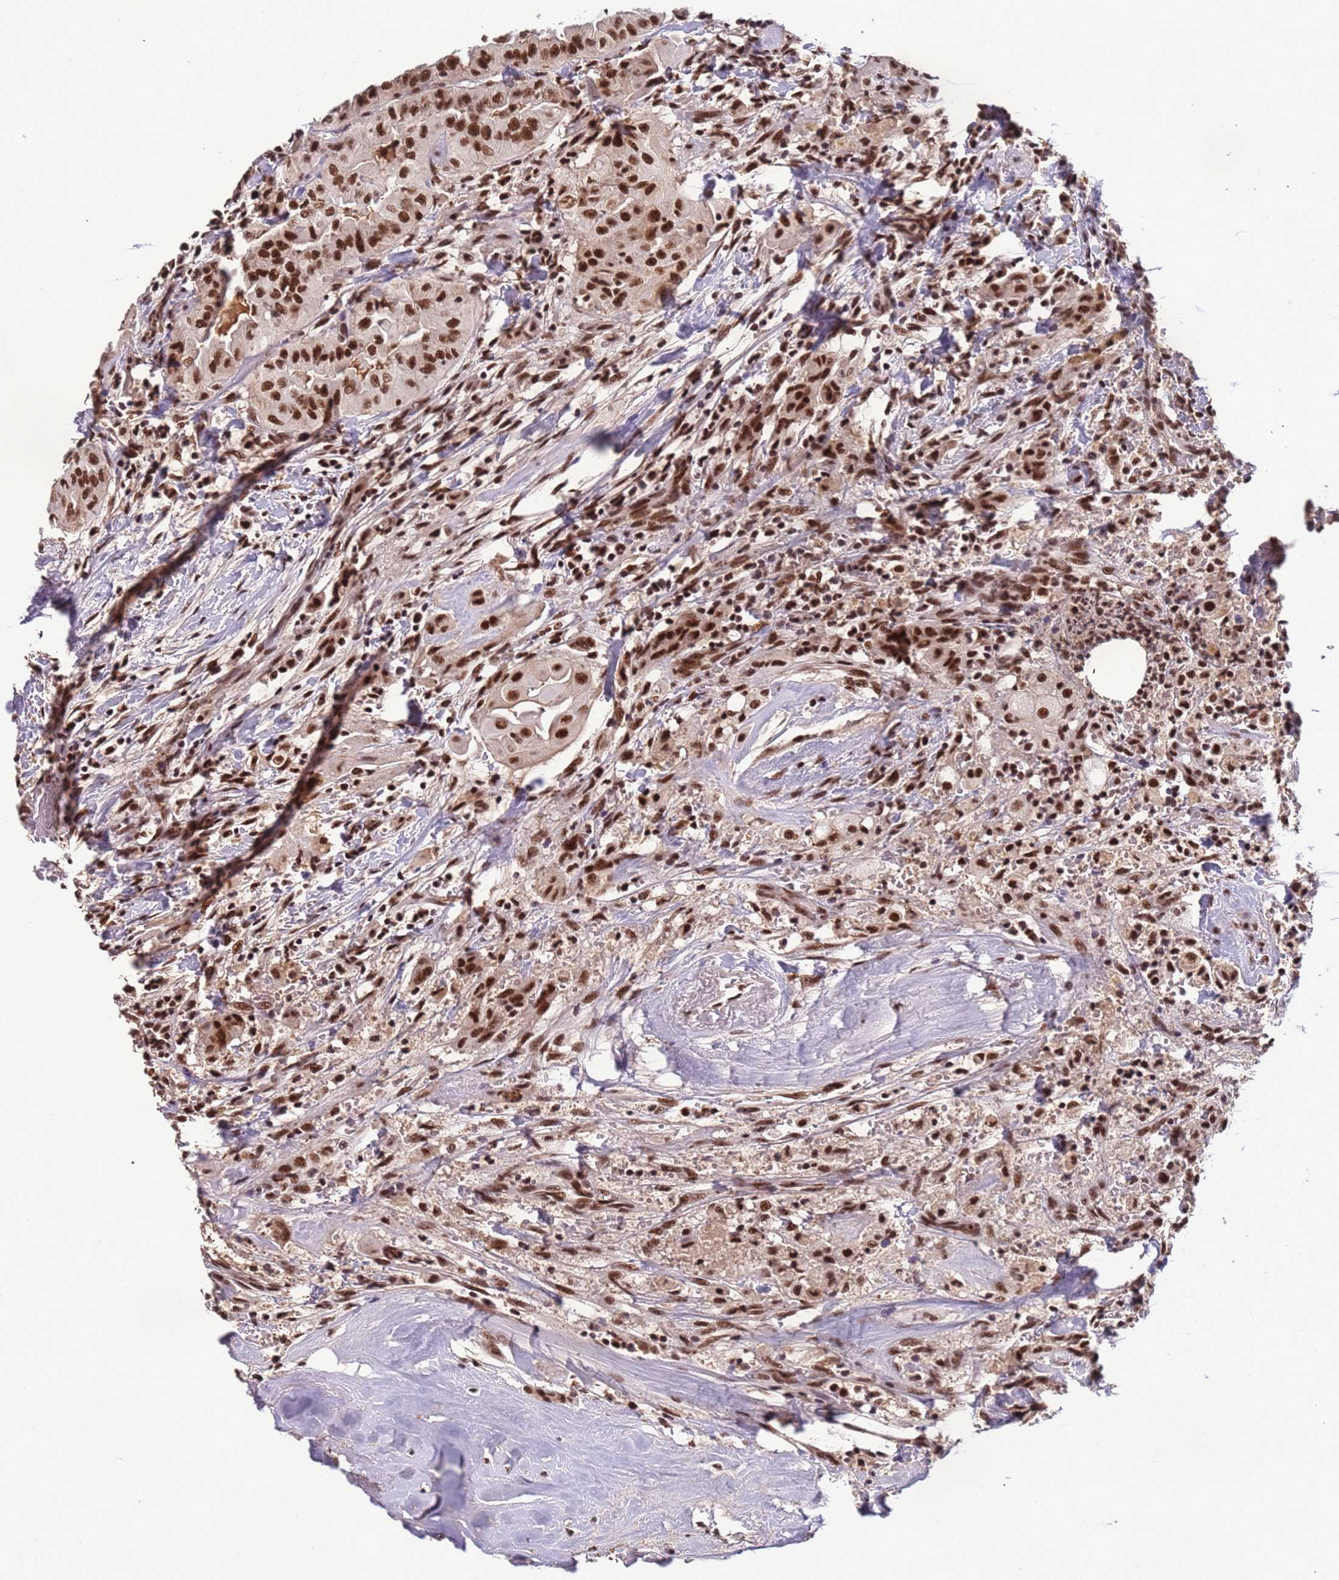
{"staining": {"intensity": "strong", "quantity": ">75%", "location": "nuclear"}, "tissue": "thyroid cancer", "cell_type": "Tumor cells", "image_type": "cancer", "snomed": [{"axis": "morphology", "description": "Papillary adenocarcinoma, NOS"}, {"axis": "topography", "description": "Thyroid gland"}], "caption": "IHC staining of thyroid cancer, which displays high levels of strong nuclear staining in about >75% of tumor cells indicating strong nuclear protein staining. The staining was performed using DAB (brown) for protein detection and nuclei were counterstained in hematoxylin (blue).", "gene": "SRRT", "patient": {"sex": "female", "age": 59}}